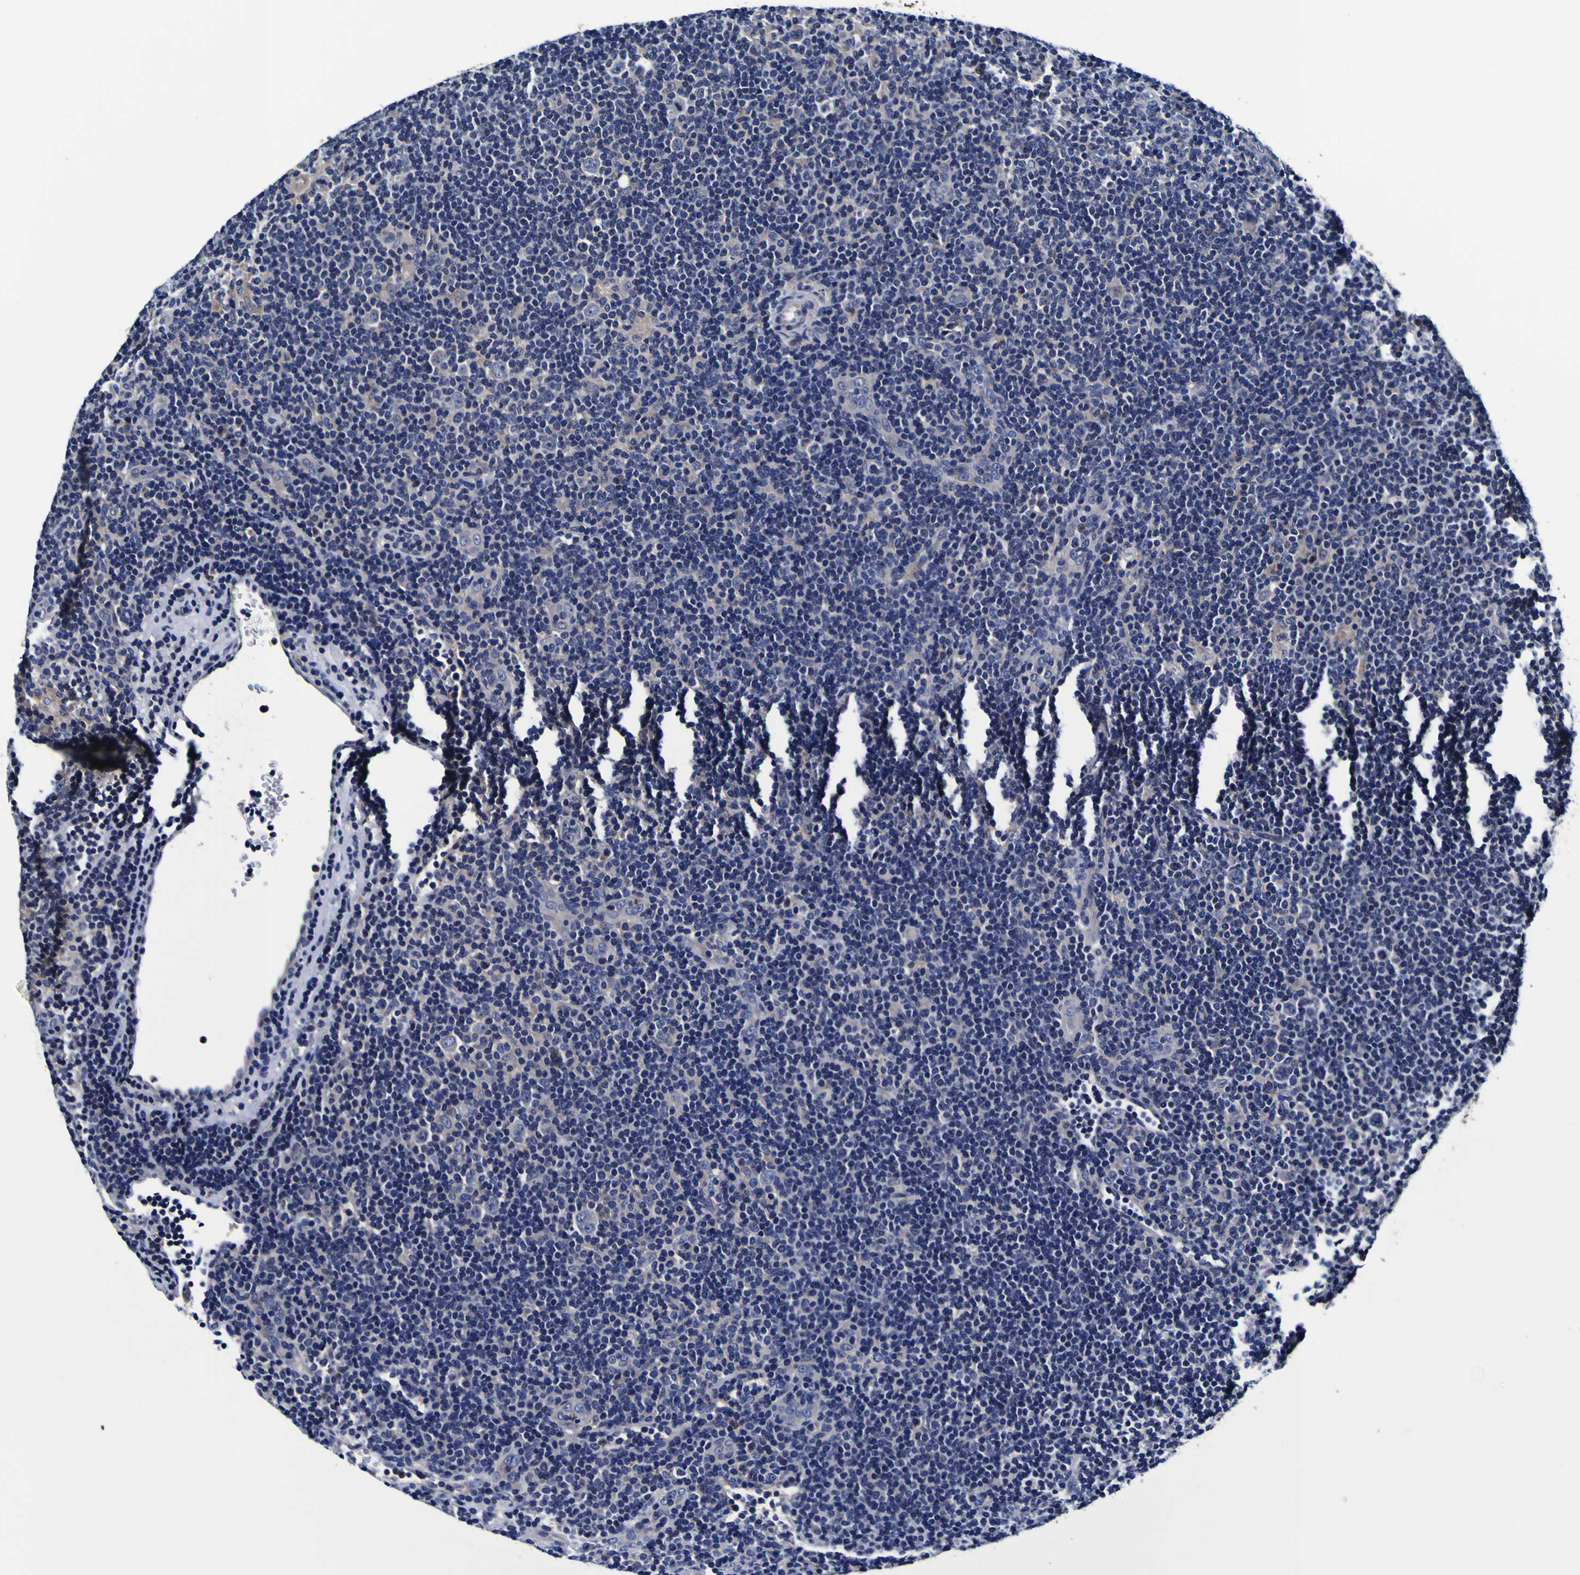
{"staining": {"intensity": "negative", "quantity": "none", "location": "none"}, "tissue": "lymphoma", "cell_type": "Tumor cells", "image_type": "cancer", "snomed": [{"axis": "morphology", "description": "Hodgkin's disease, NOS"}, {"axis": "topography", "description": "Lymph node"}], "caption": "Immunohistochemistry photomicrograph of neoplastic tissue: human lymphoma stained with DAB (3,3'-diaminobenzidine) demonstrates no significant protein positivity in tumor cells.", "gene": "PANK4", "patient": {"sex": "female", "age": 57}}